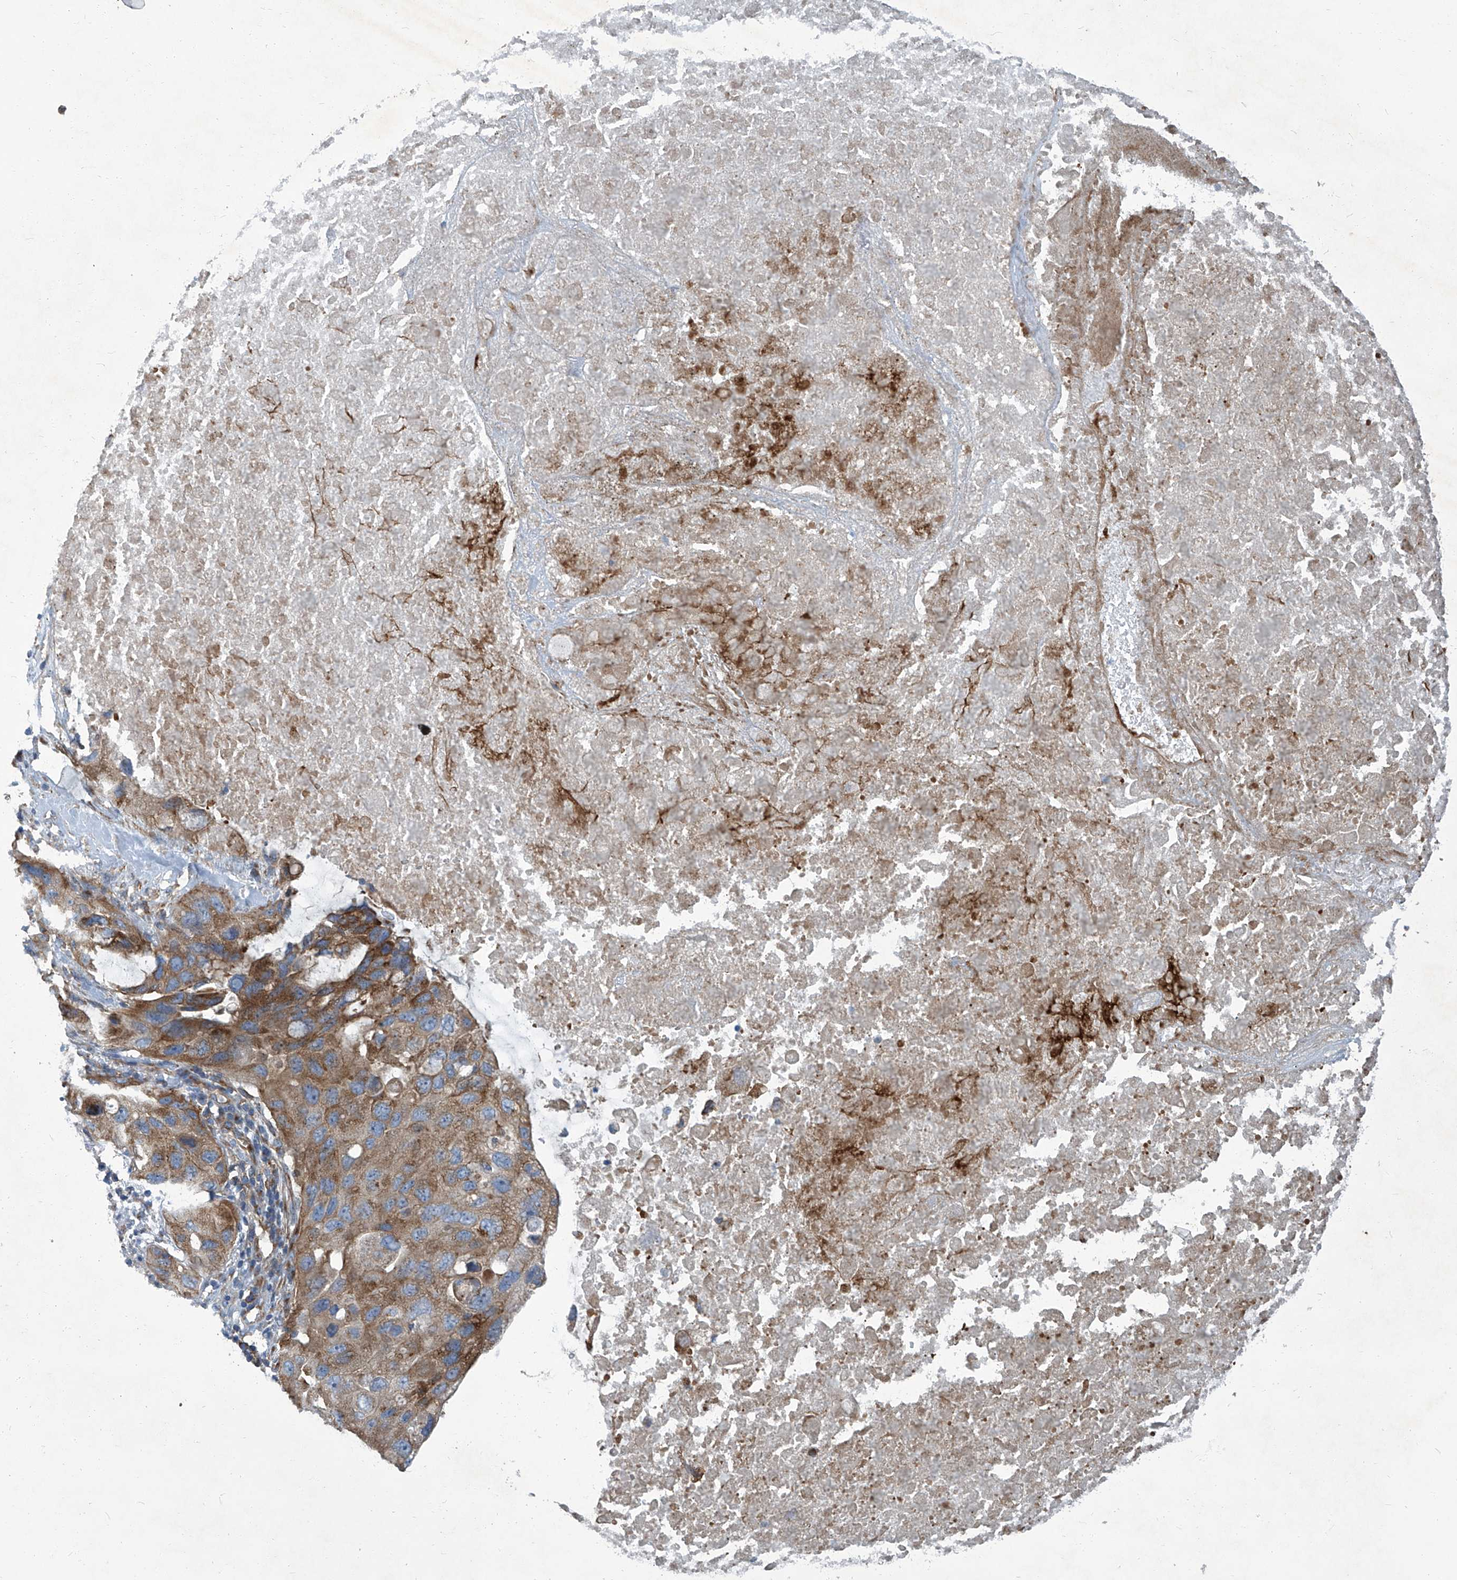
{"staining": {"intensity": "moderate", "quantity": ">75%", "location": "cytoplasmic/membranous"}, "tissue": "lung cancer", "cell_type": "Tumor cells", "image_type": "cancer", "snomed": [{"axis": "morphology", "description": "Squamous cell carcinoma, NOS"}, {"axis": "topography", "description": "Lung"}], "caption": "Lung cancer stained with a brown dye displays moderate cytoplasmic/membranous positive expression in about >75% of tumor cells.", "gene": "PIGH", "patient": {"sex": "female", "age": 73}}